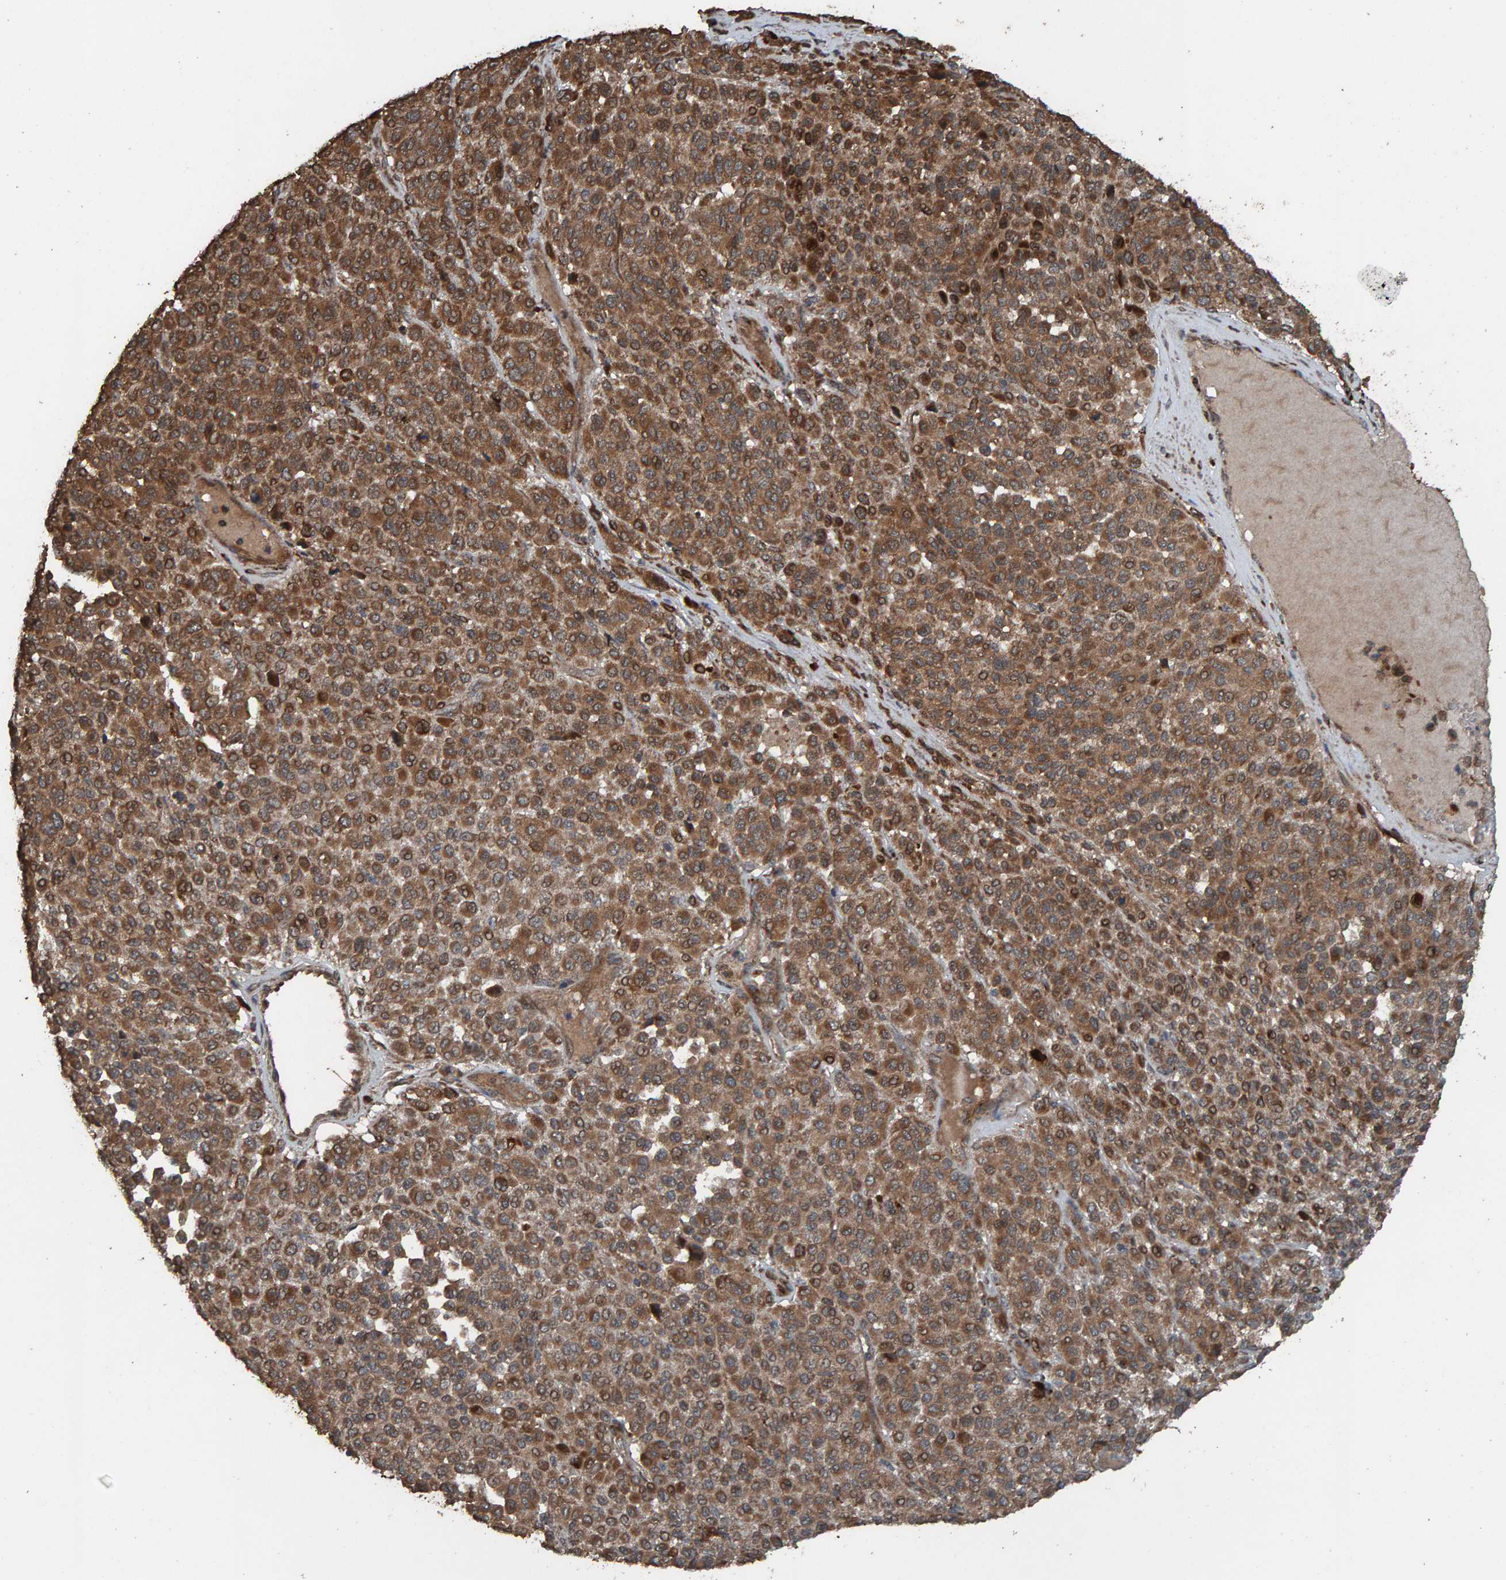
{"staining": {"intensity": "strong", "quantity": ">75%", "location": "cytoplasmic/membranous"}, "tissue": "melanoma", "cell_type": "Tumor cells", "image_type": "cancer", "snomed": [{"axis": "morphology", "description": "Malignant melanoma, Metastatic site"}, {"axis": "topography", "description": "Pancreas"}], "caption": "Tumor cells reveal strong cytoplasmic/membranous positivity in about >75% of cells in melanoma.", "gene": "DUS1L", "patient": {"sex": "female", "age": 30}}